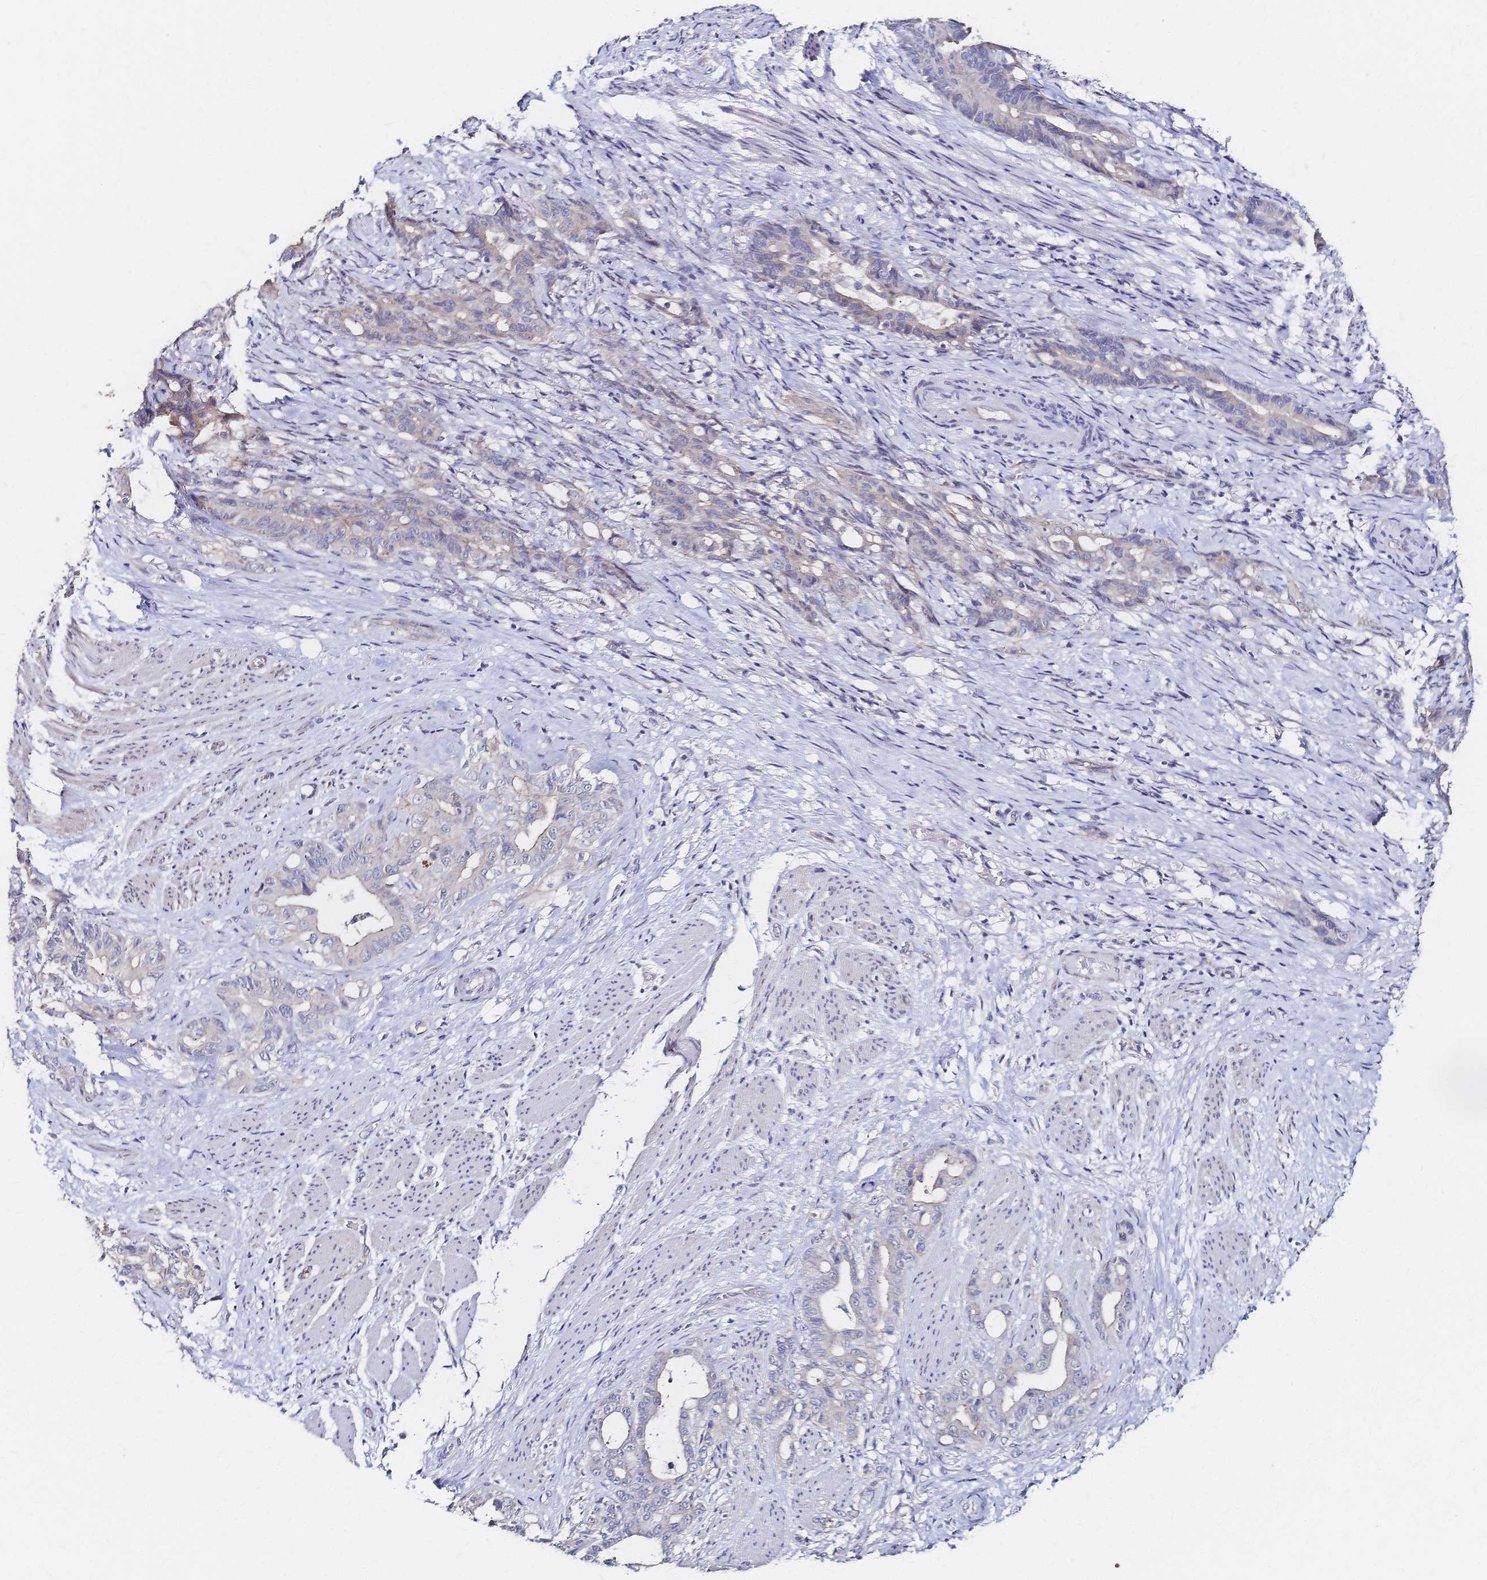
{"staining": {"intensity": "negative", "quantity": "none", "location": "none"}, "tissue": "stomach cancer", "cell_type": "Tumor cells", "image_type": "cancer", "snomed": [{"axis": "morphology", "description": "Normal tissue, NOS"}, {"axis": "morphology", "description": "Adenocarcinoma, NOS"}, {"axis": "topography", "description": "Esophagus"}, {"axis": "topography", "description": "Stomach, upper"}], "caption": "Human stomach cancer stained for a protein using immunohistochemistry (IHC) reveals no positivity in tumor cells.", "gene": "SLC5A1", "patient": {"sex": "male", "age": 62}}